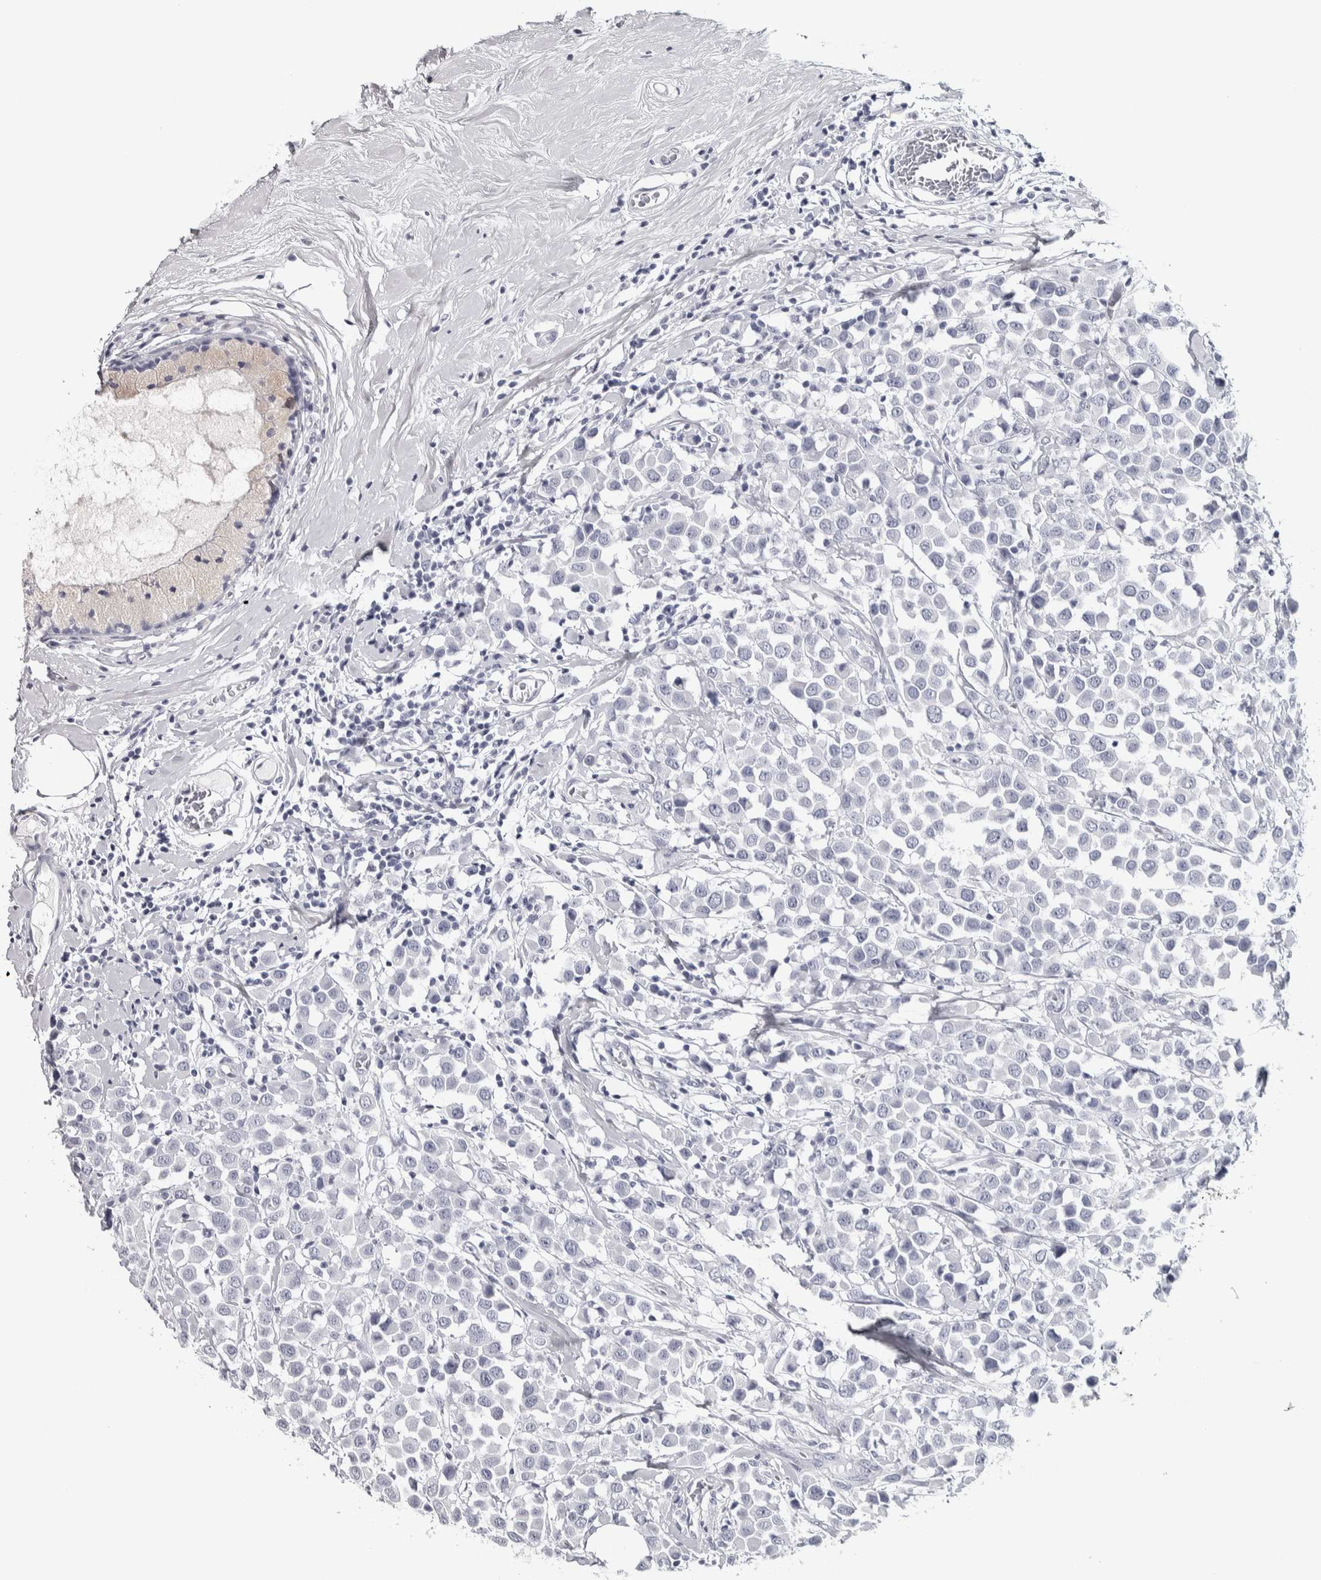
{"staining": {"intensity": "negative", "quantity": "none", "location": "none"}, "tissue": "breast cancer", "cell_type": "Tumor cells", "image_type": "cancer", "snomed": [{"axis": "morphology", "description": "Duct carcinoma"}, {"axis": "topography", "description": "Breast"}], "caption": "Tumor cells are negative for brown protein staining in breast invasive ductal carcinoma.", "gene": "NECAB1", "patient": {"sex": "female", "age": 61}}